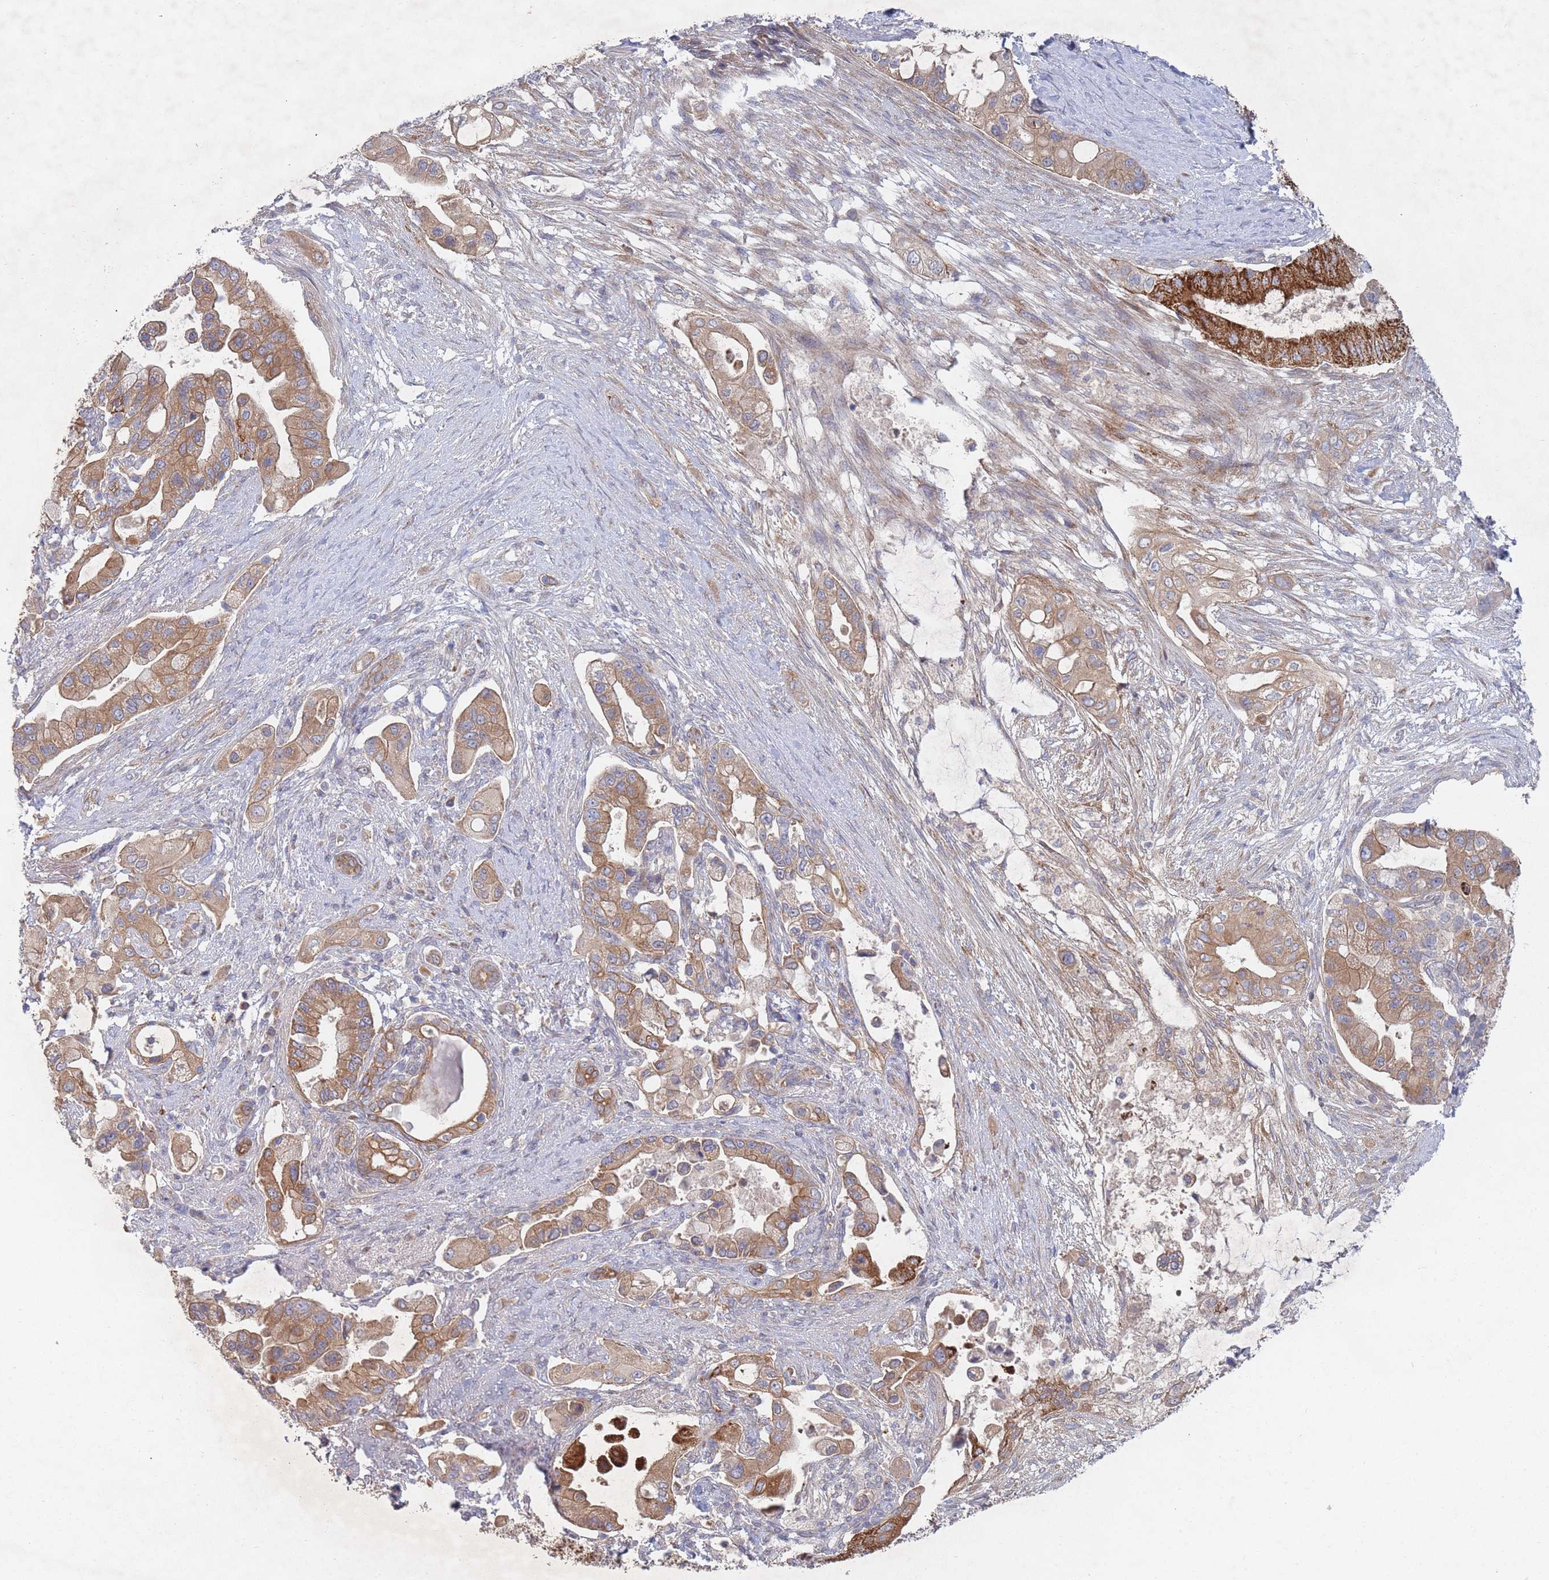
{"staining": {"intensity": "moderate", "quantity": ">75%", "location": "cytoplasmic/membranous"}, "tissue": "pancreatic cancer", "cell_type": "Tumor cells", "image_type": "cancer", "snomed": [{"axis": "morphology", "description": "Adenocarcinoma, NOS"}, {"axis": "topography", "description": "Pancreas"}], "caption": "A brown stain highlights moderate cytoplasmic/membranous expression of a protein in human pancreatic cancer tumor cells.", "gene": "SLC35F5", "patient": {"sex": "male", "age": 57}}